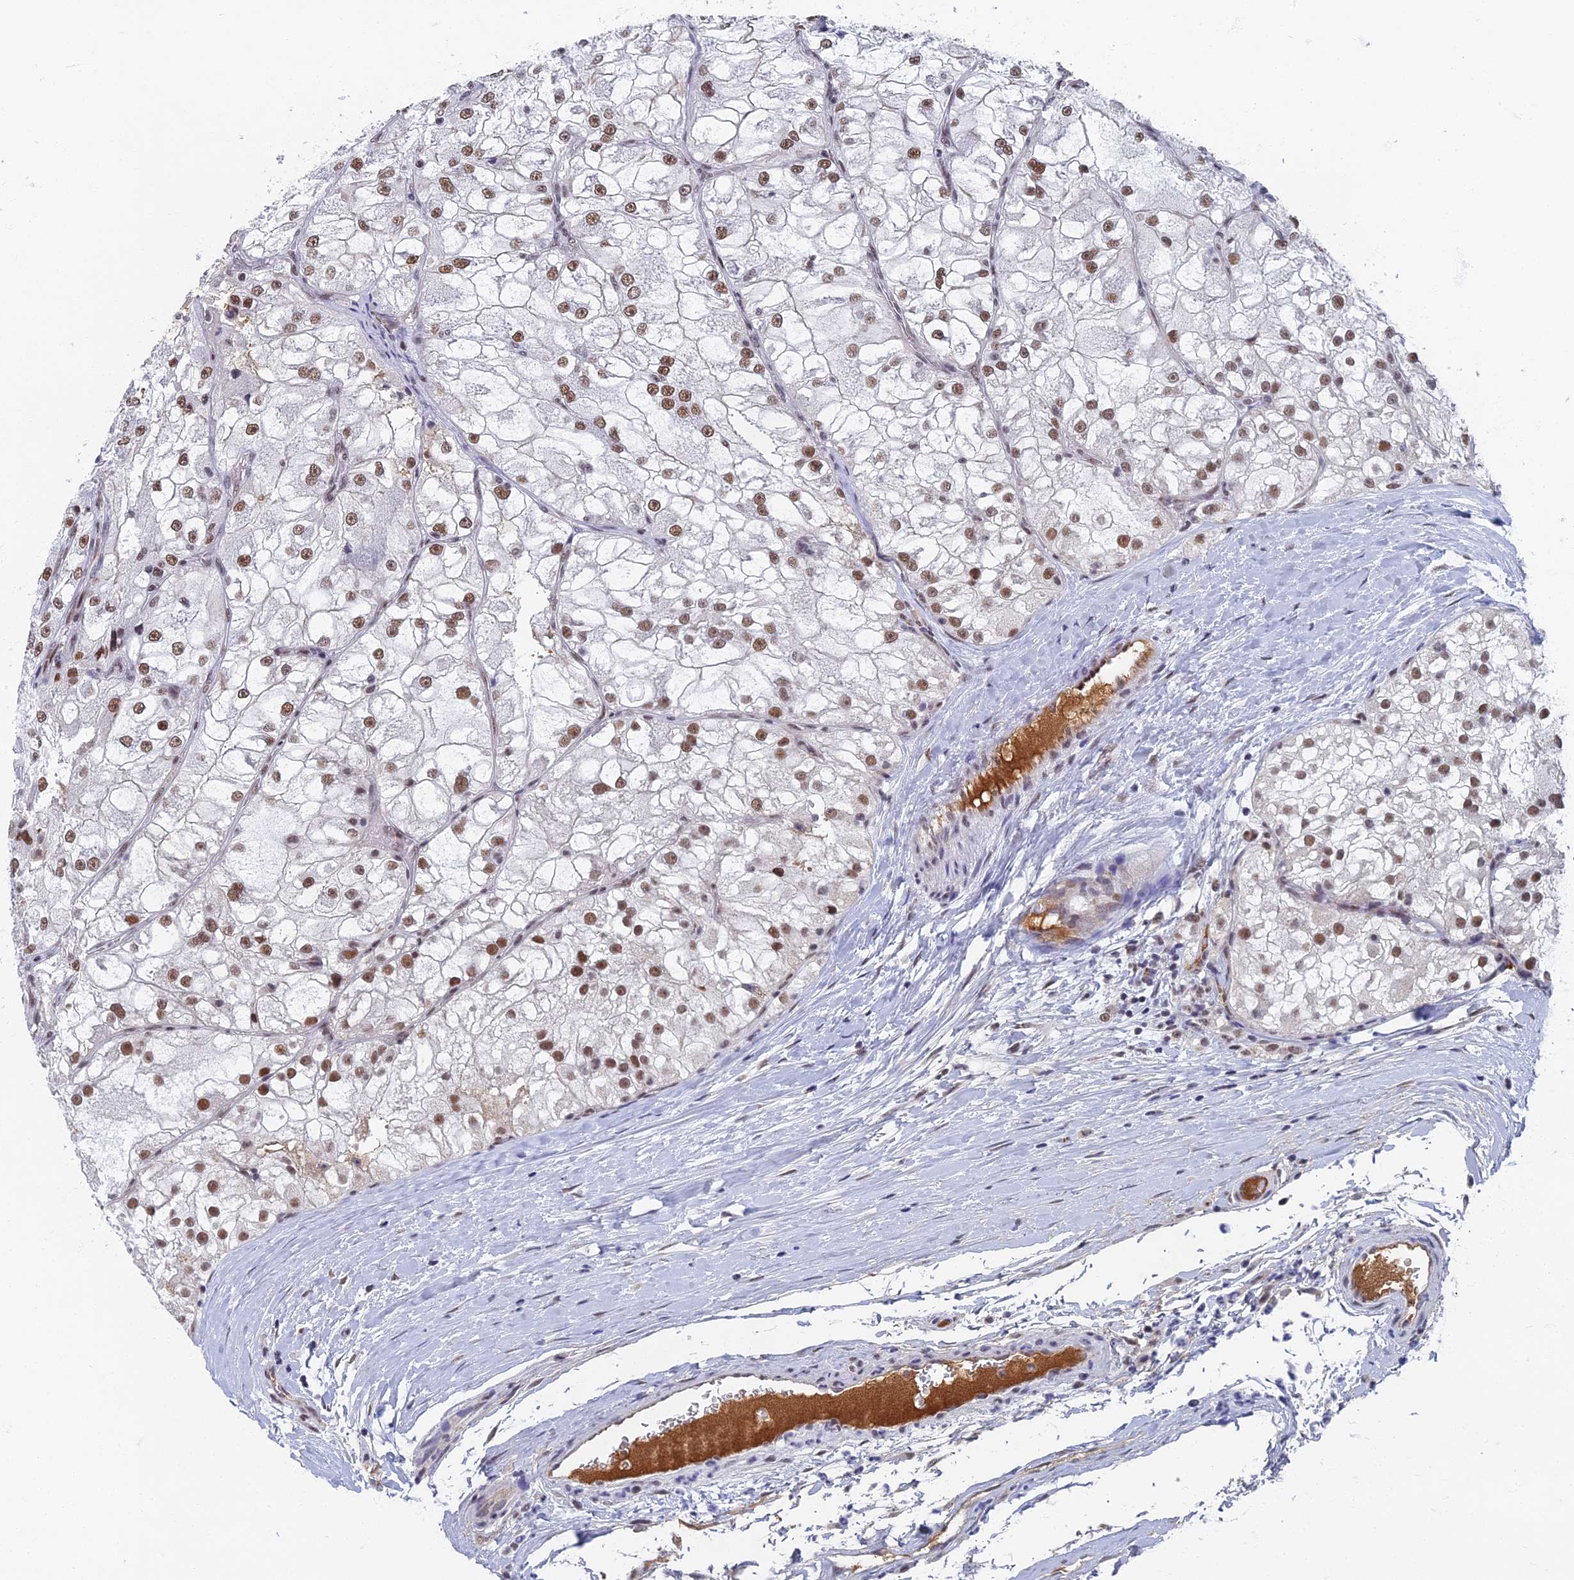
{"staining": {"intensity": "moderate", "quantity": "25%-75%", "location": "nuclear"}, "tissue": "renal cancer", "cell_type": "Tumor cells", "image_type": "cancer", "snomed": [{"axis": "morphology", "description": "Adenocarcinoma, NOS"}, {"axis": "topography", "description": "Kidney"}], "caption": "The photomicrograph shows staining of adenocarcinoma (renal), revealing moderate nuclear protein expression (brown color) within tumor cells. Using DAB (brown) and hematoxylin (blue) stains, captured at high magnification using brightfield microscopy.", "gene": "TAF13", "patient": {"sex": "female", "age": 72}}